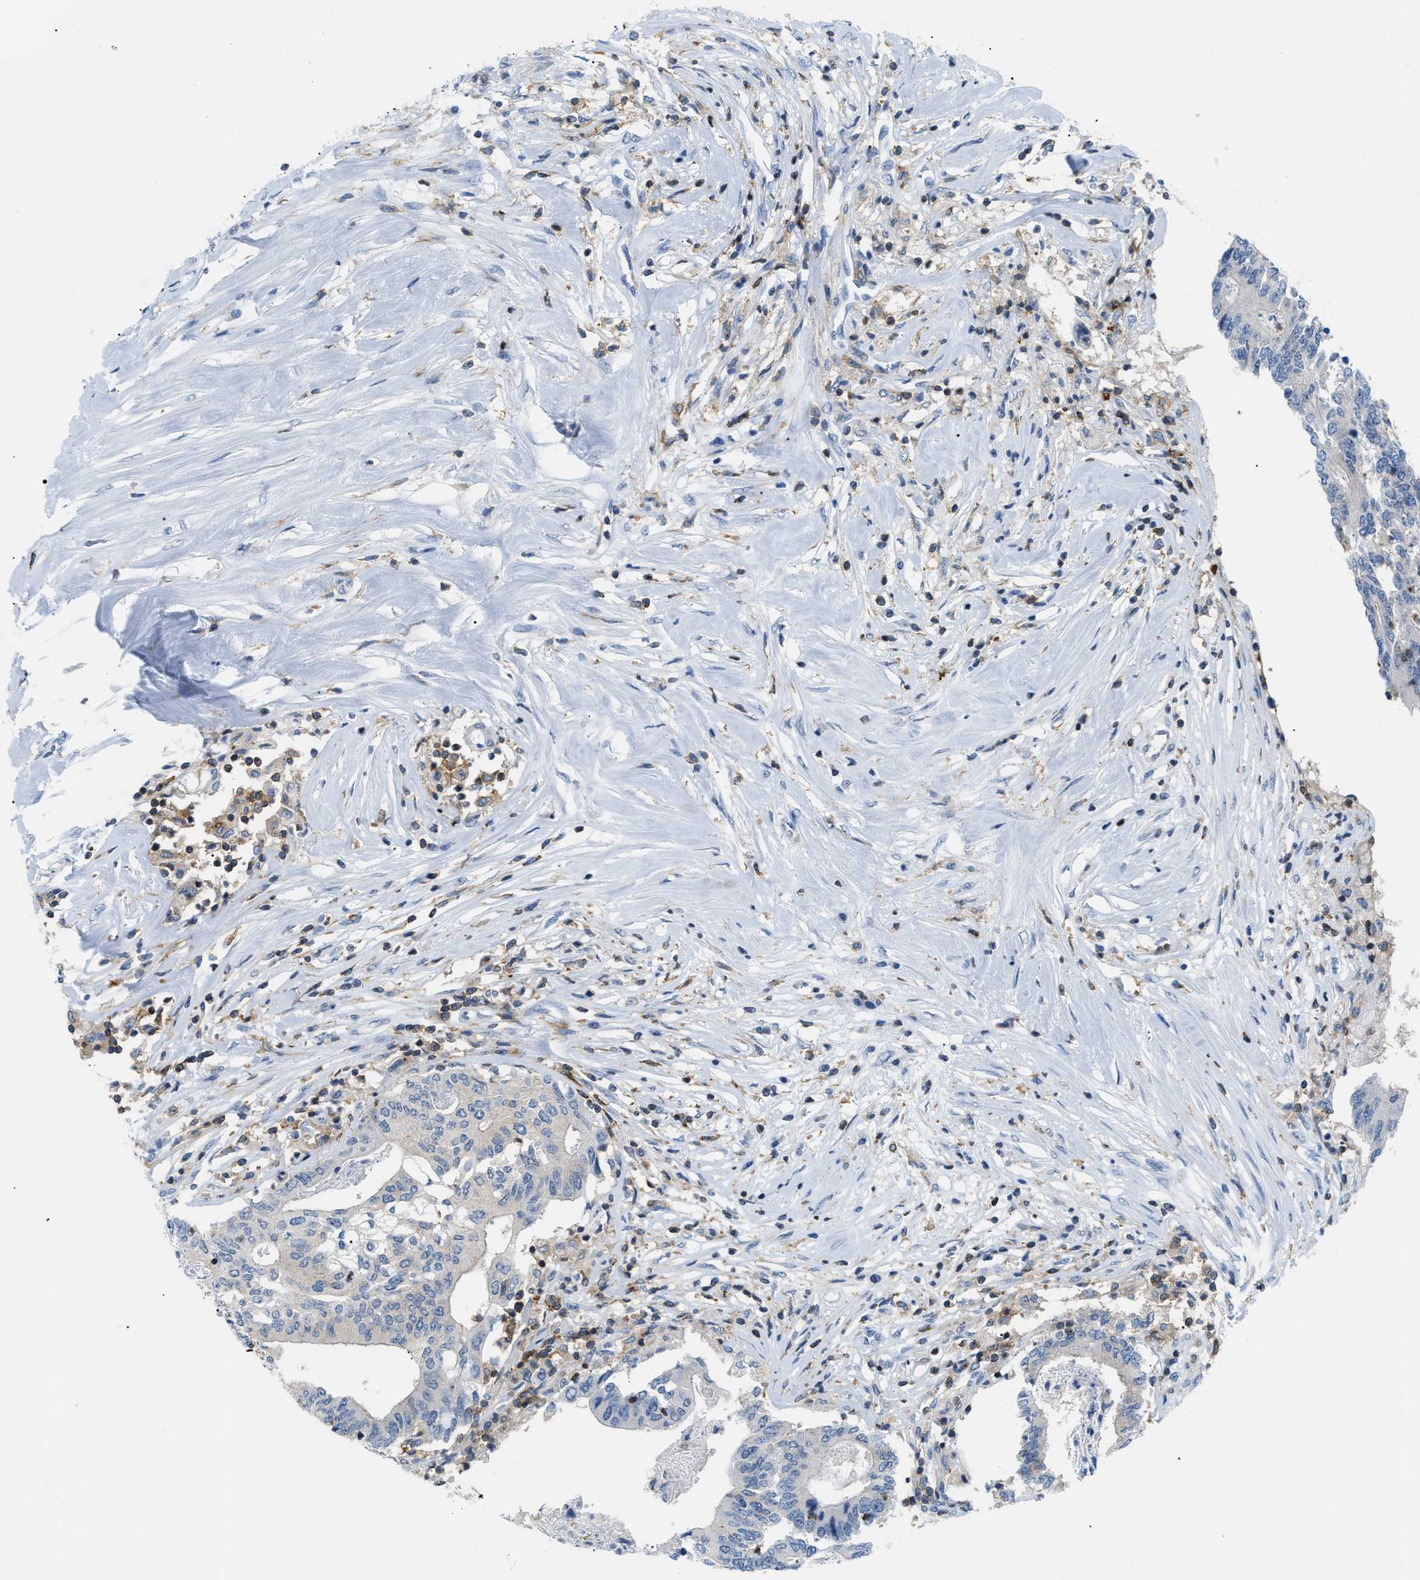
{"staining": {"intensity": "negative", "quantity": "none", "location": "none"}, "tissue": "colorectal cancer", "cell_type": "Tumor cells", "image_type": "cancer", "snomed": [{"axis": "morphology", "description": "Adenocarcinoma, NOS"}, {"axis": "topography", "description": "Rectum"}], "caption": "High magnification brightfield microscopy of colorectal cancer (adenocarcinoma) stained with DAB (brown) and counterstained with hematoxylin (blue): tumor cells show no significant positivity. (DAB (3,3'-diaminobenzidine) immunohistochemistry (IHC), high magnification).", "gene": "INPP5D", "patient": {"sex": "male", "age": 63}}